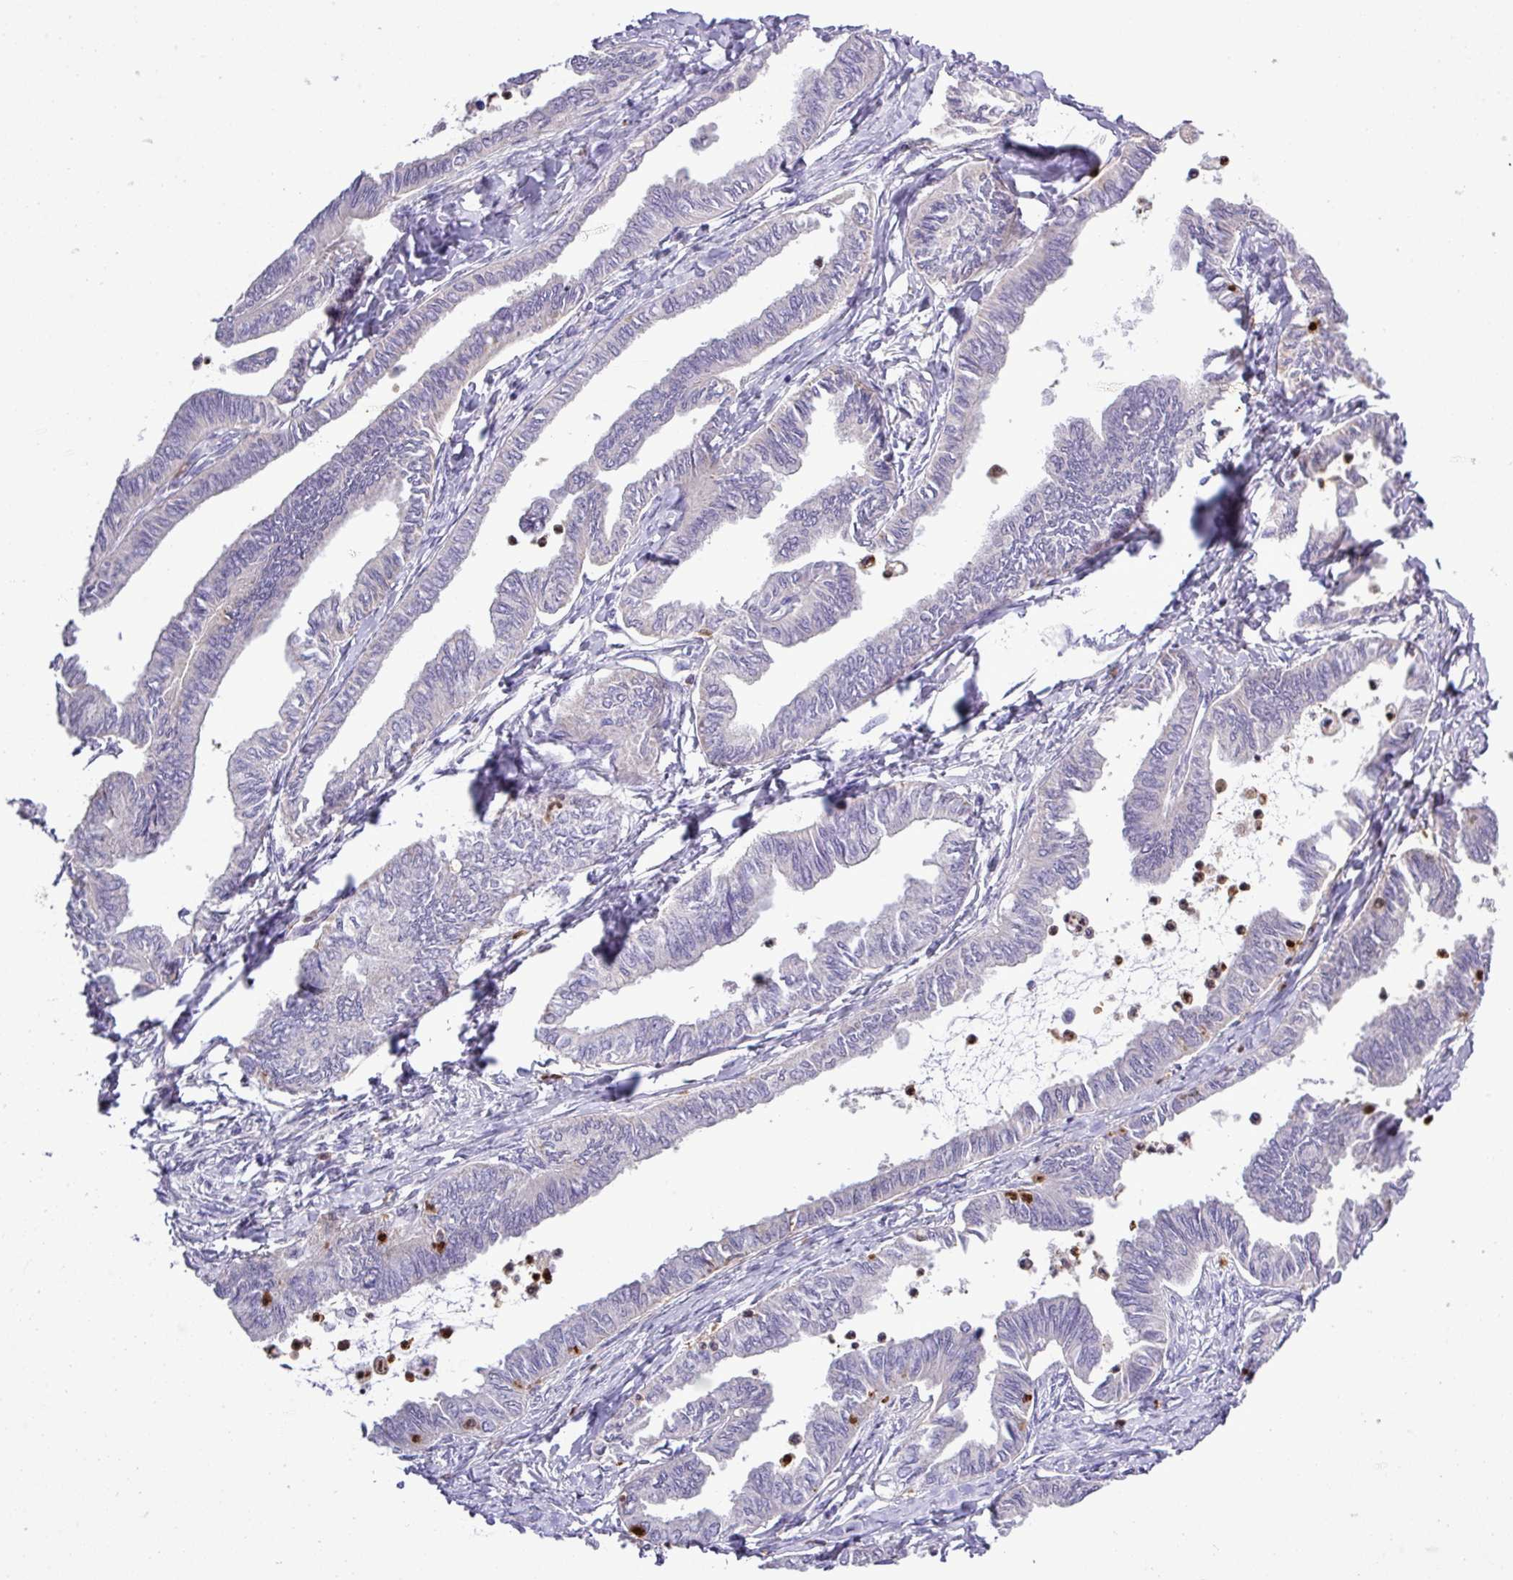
{"staining": {"intensity": "negative", "quantity": "none", "location": "none"}, "tissue": "ovarian cancer", "cell_type": "Tumor cells", "image_type": "cancer", "snomed": [{"axis": "morphology", "description": "Carcinoma, endometroid"}, {"axis": "topography", "description": "Ovary"}], "caption": "Tumor cells show no significant protein expression in ovarian cancer (endometroid carcinoma). The staining is performed using DAB brown chromogen with nuclei counter-stained in using hematoxylin.", "gene": "MGAT4B", "patient": {"sex": "female", "age": 70}}